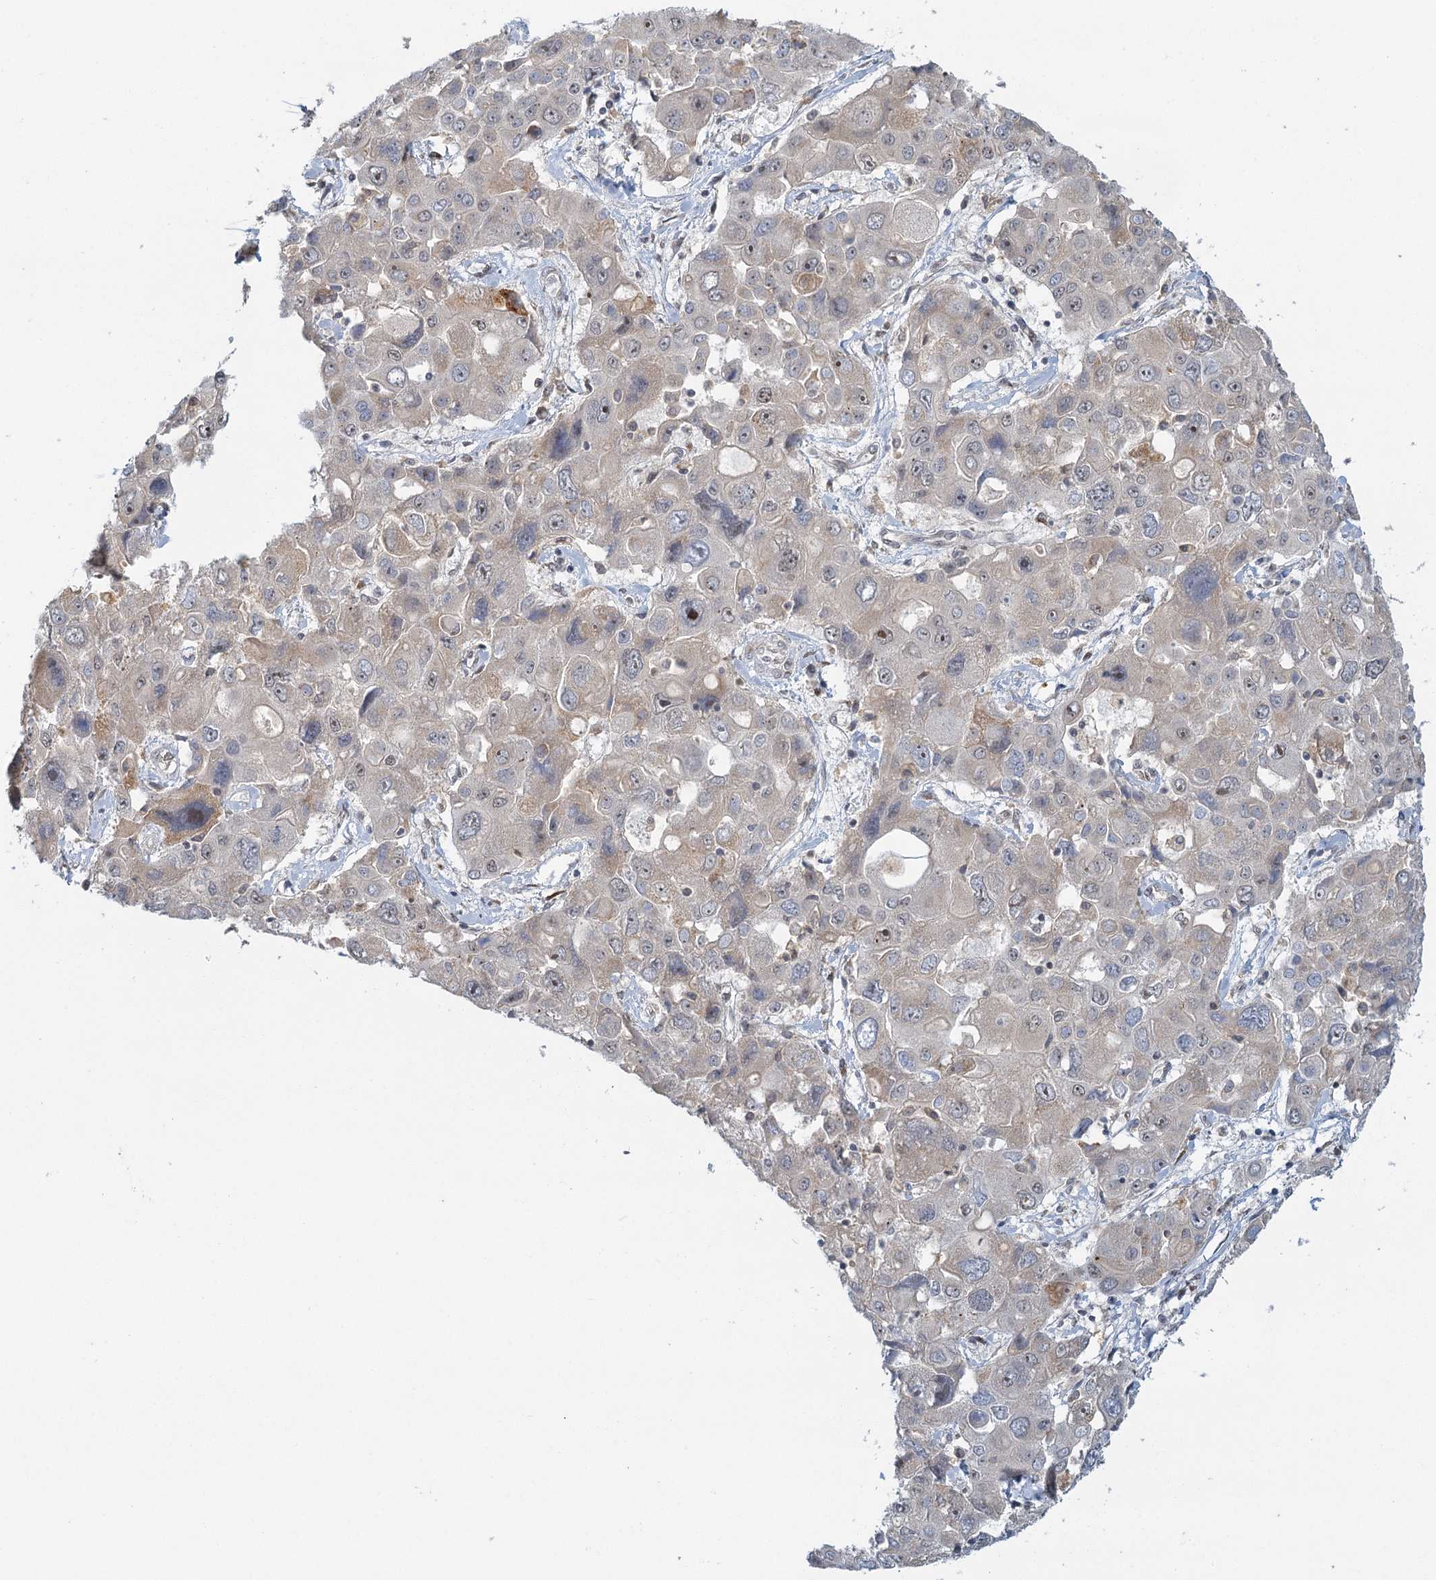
{"staining": {"intensity": "negative", "quantity": "none", "location": "none"}, "tissue": "liver cancer", "cell_type": "Tumor cells", "image_type": "cancer", "snomed": [{"axis": "morphology", "description": "Cholangiocarcinoma"}, {"axis": "topography", "description": "Liver"}], "caption": "Protein analysis of liver cancer exhibits no significant positivity in tumor cells. Brightfield microscopy of immunohistochemistry (IHC) stained with DAB (3,3'-diaminobenzidine) (brown) and hematoxylin (blue), captured at high magnification.", "gene": "TREX1", "patient": {"sex": "male", "age": 67}}